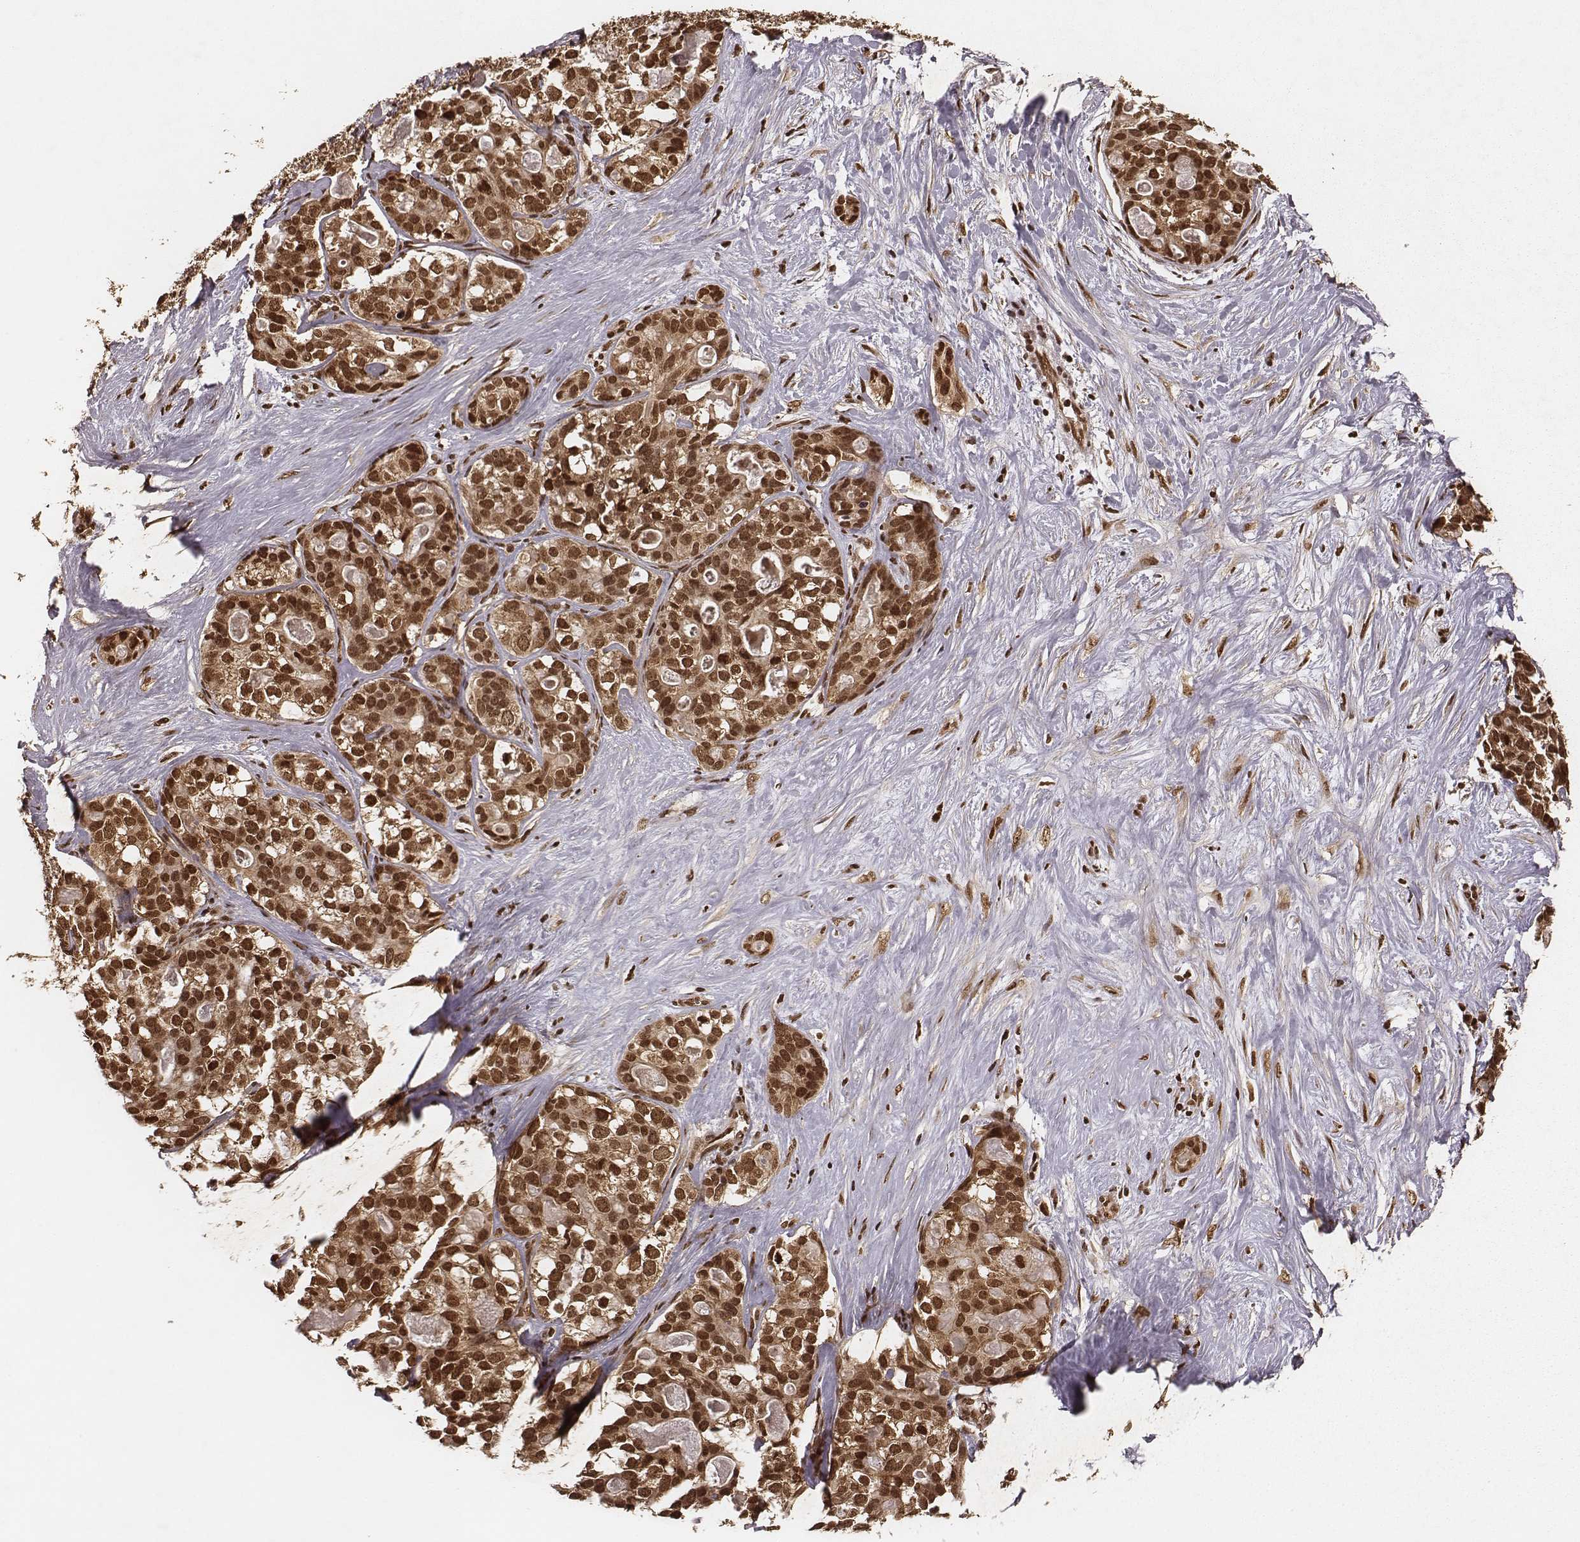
{"staining": {"intensity": "strong", "quantity": ">75%", "location": "cytoplasmic/membranous"}, "tissue": "liver cancer", "cell_type": "Tumor cells", "image_type": "cancer", "snomed": [{"axis": "morphology", "description": "Cholangiocarcinoma"}, {"axis": "topography", "description": "Liver"}], "caption": "A brown stain highlights strong cytoplasmic/membranous positivity of a protein in liver cancer tumor cells.", "gene": "NFX1", "patient": {"sex": "male", "age": 56}}